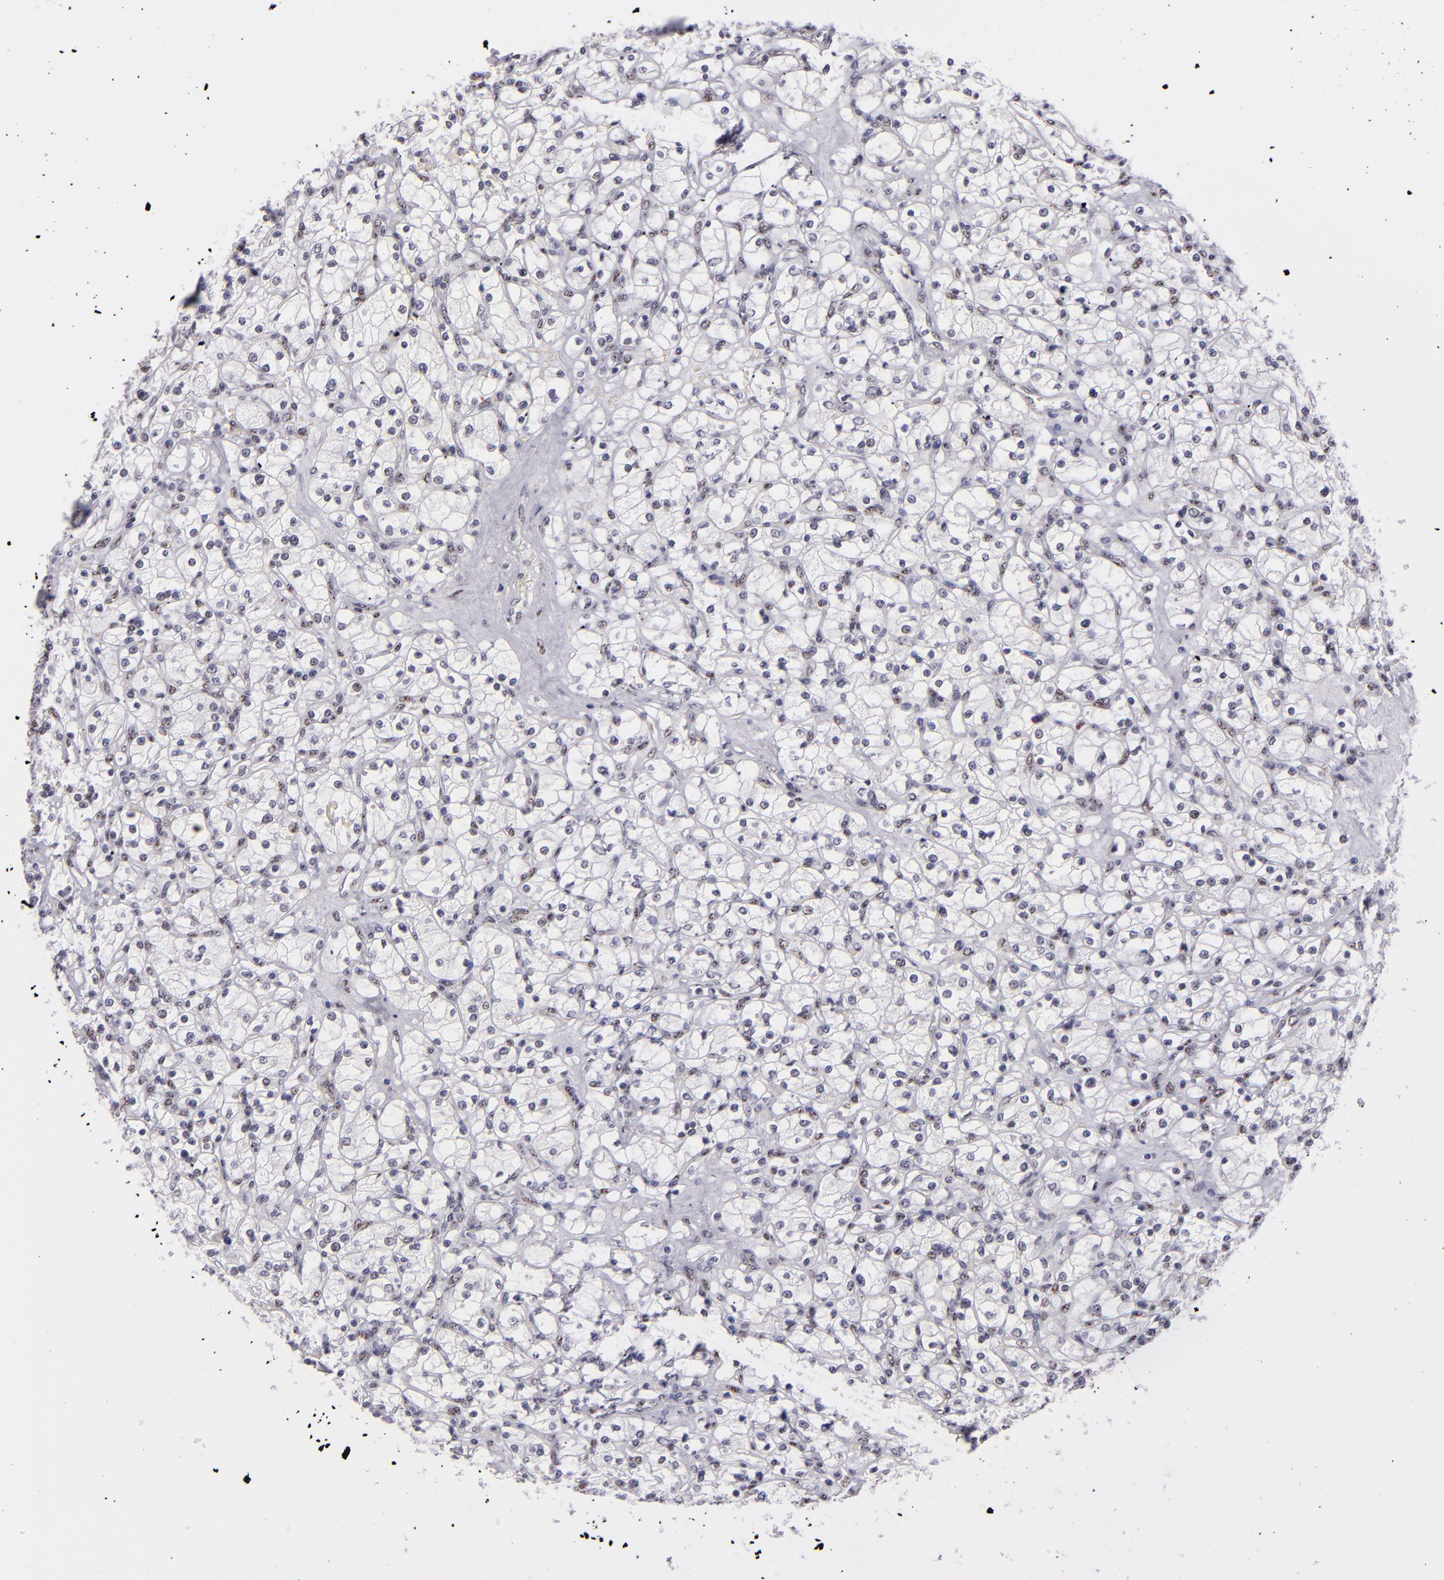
{"staining": {"intensity": "weak", "quantity": "<25%", "location": "nuclear"}, "tissue": "renal cancer", "cell_type": "Tumor cells", "image_type": "cancer", "snomed": [{"axis": "morphology", "description": "Adenocarcinoma, NOS"}, {"axis": "topography", "description": "Kidney"}], "caption": "Micrograph shows no protein staining in tumor cells of renal cancer tissue.", "gene": "TOP3A", "patient": {"sex": "female", "age": 83}}